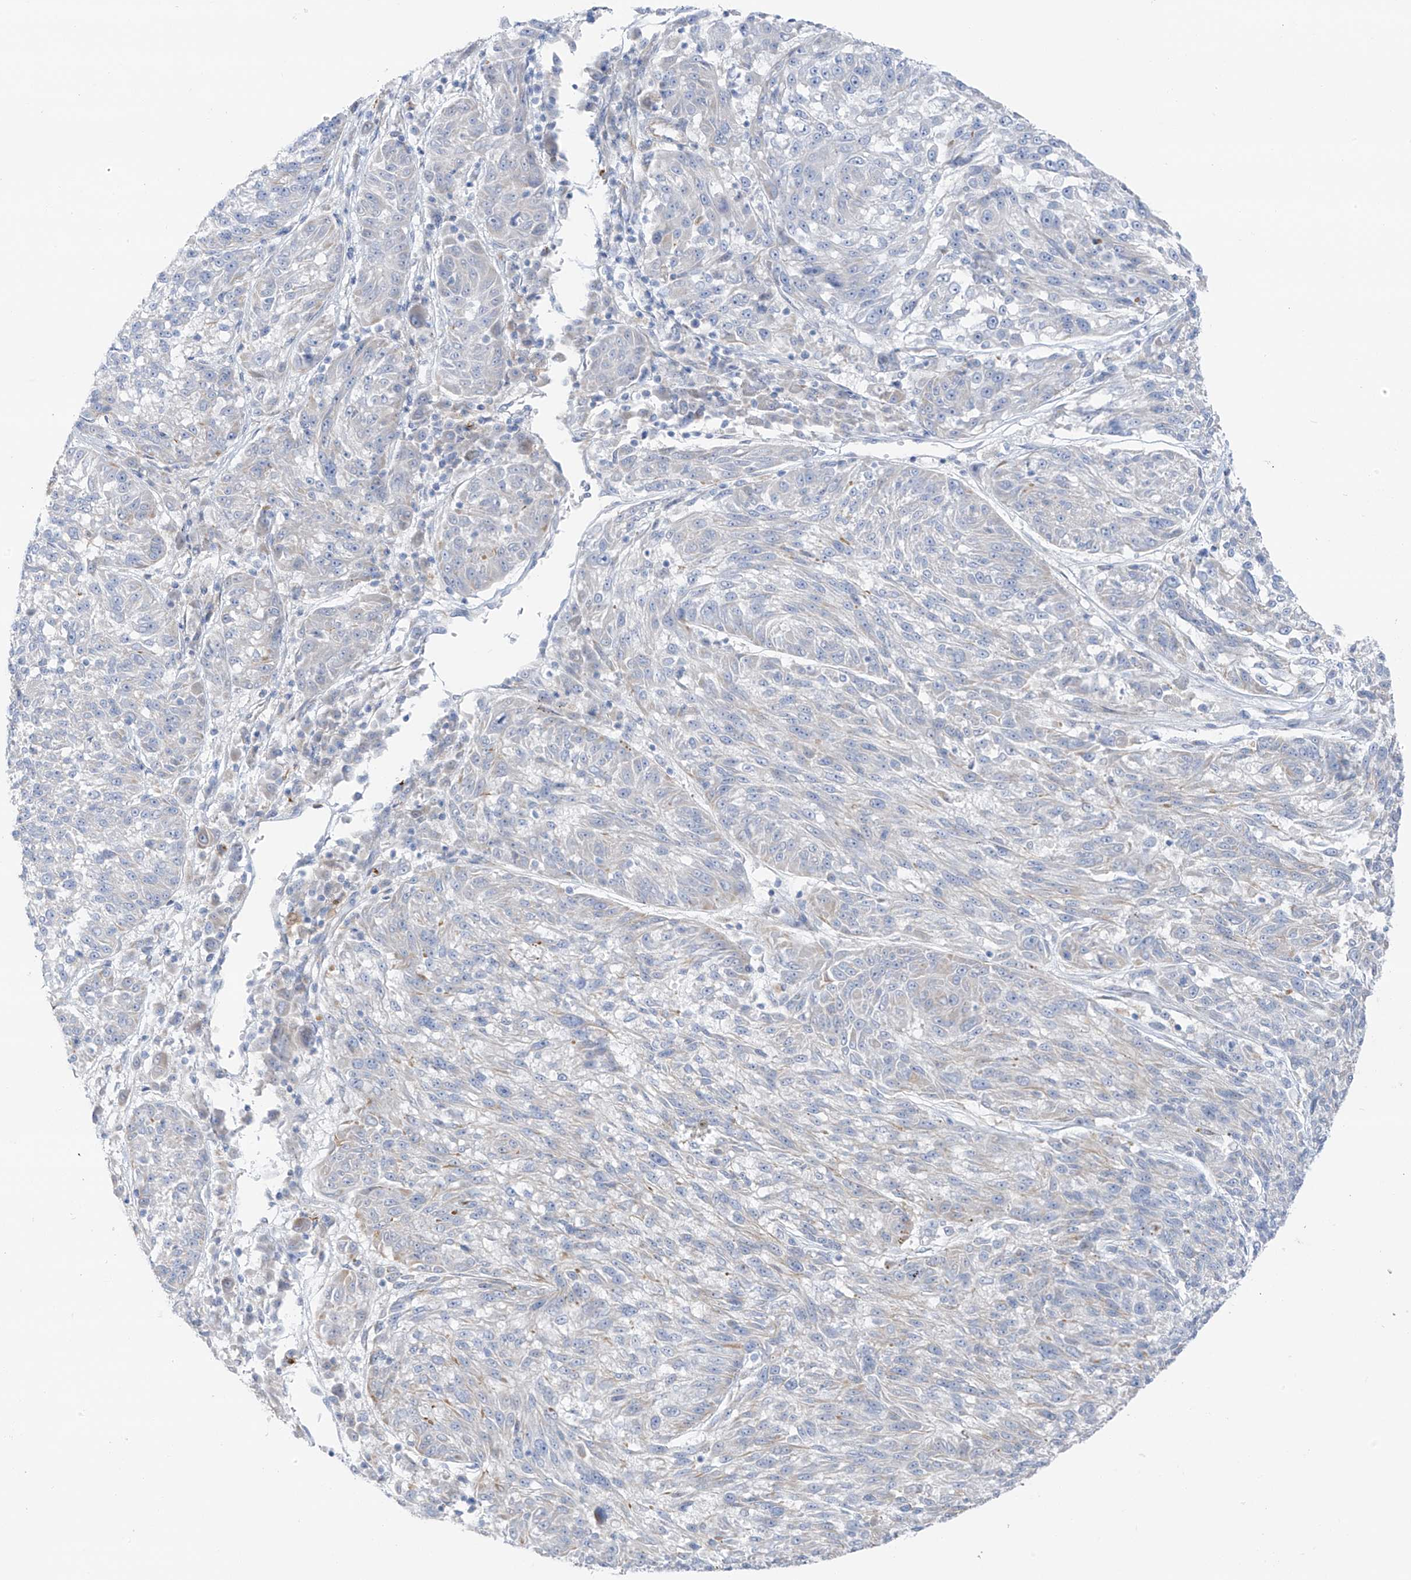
{"staining": {"intensity": "negative", "quantity": "none", "location": "none"}, "tissue": "melanoma", "cell_type": "Tumor cells", "image_type": "cancer", "snomed": [{"axis": "morphology", "description": "Malignant melanoma, NOS"}, {"axis": "topography", "description": "Skin"}], "caption": "Immunohistochemical staining of human malignant melanoma shows no significant expression in tumor cells. The staining was performed using DAB (3,3'-diaminobenzidine) to visualize the protein expression in brown, while the nuclei were stained in blue with hematoxylin (Magnification: 20x).", "gene": "TAL2", "patient": {"sex": "male", "age": 53}}